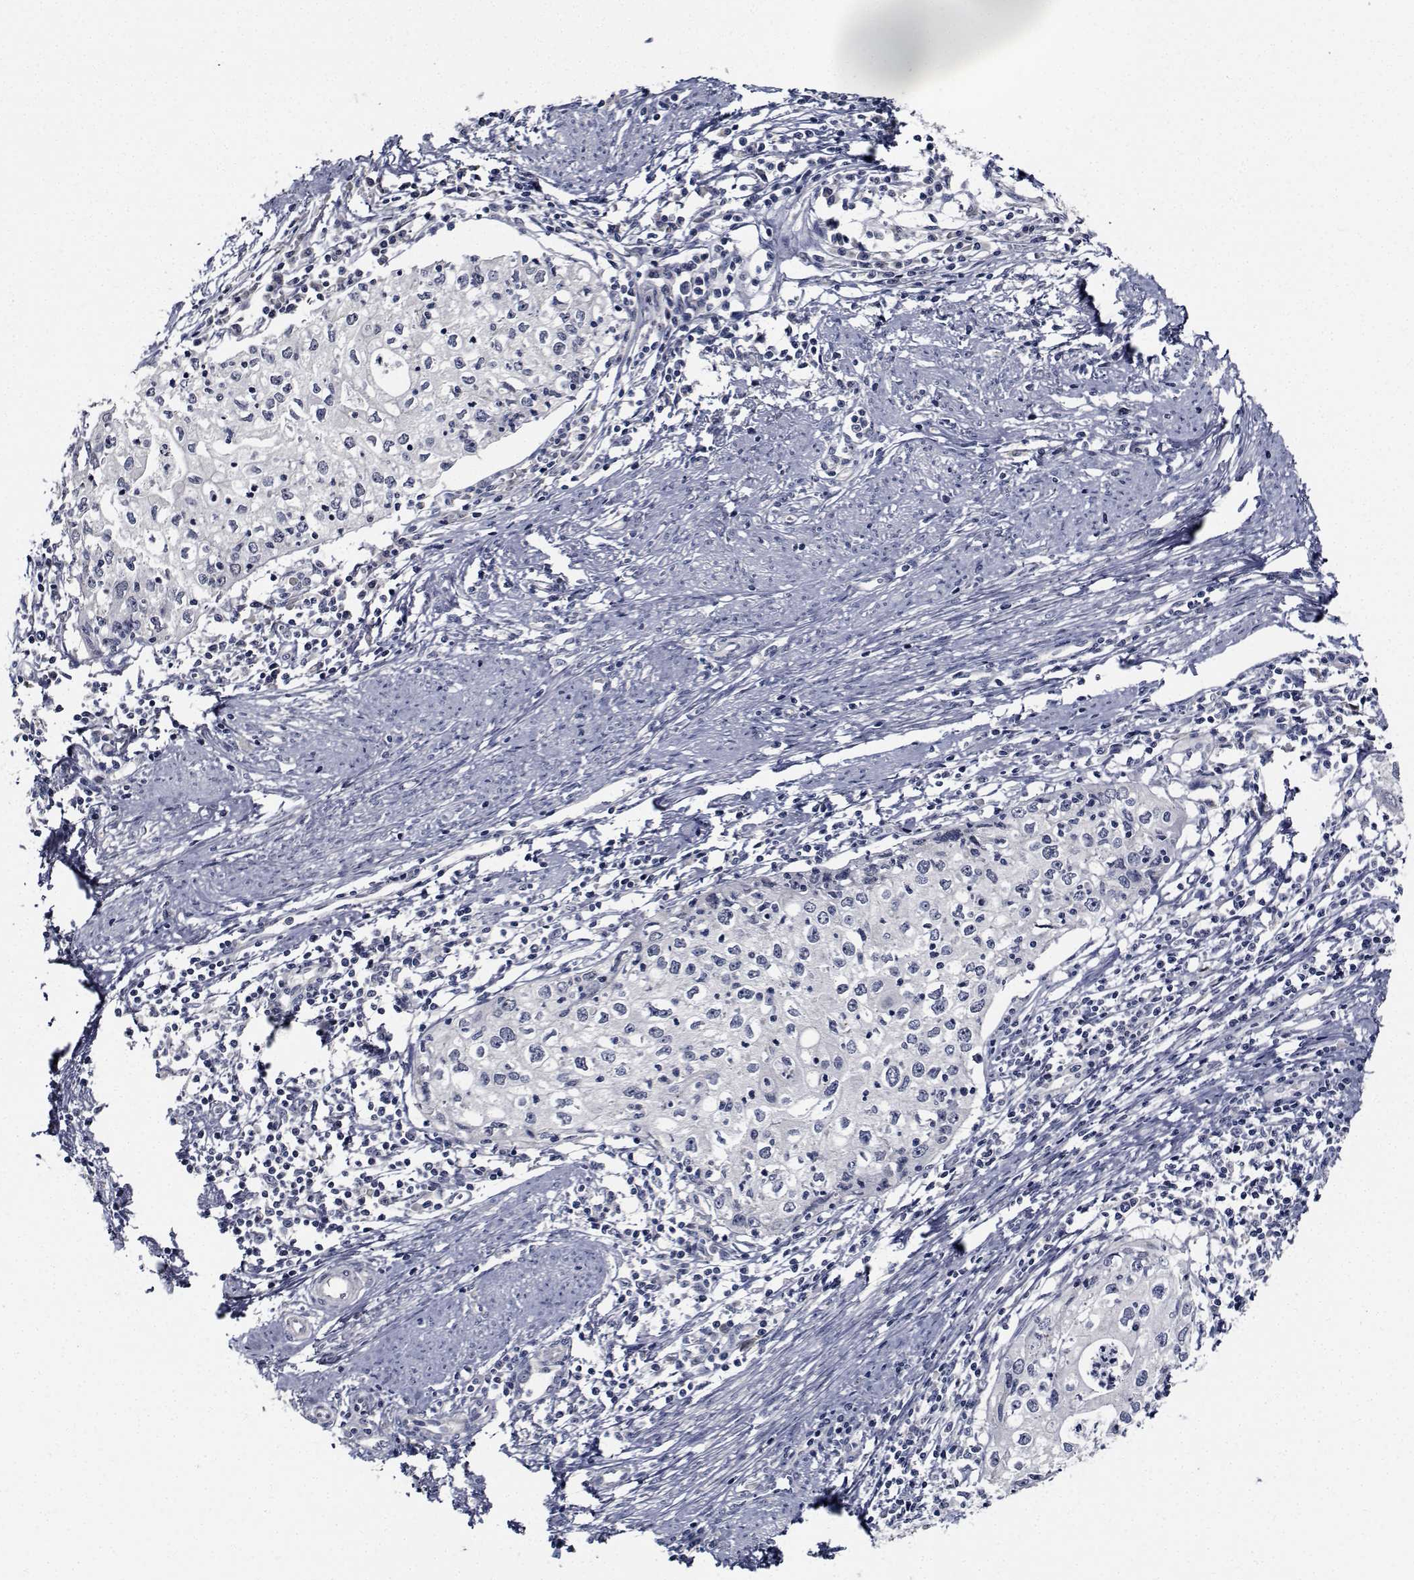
{"staining": {"intensity": "negative", "quantity": "none", "location": "none"}, "tissue": "cervical cancer", "cell_type": "Tumor cells", "image_type": "cancer", "snomed": [{"axis": "morphology", "description": "Squamous cell carcinoma, NOS"}, {"axis": "topography", "description": "Cervix"}], "caption": "DAB (3,3'-diaminobenzidine) immunohistochemical staining of squamous cell carcinoma (cervical) shows no significant positivity in tumor cells. Brightfield microscopy of immunohistochemistry (IHC) stained with DAB (3,3'-diaminobenzidine) (brown) and hematoxylin (blue), captured at high magnification.", "gene": "NVL", "patient": {"sex": "female", "age": 40}}